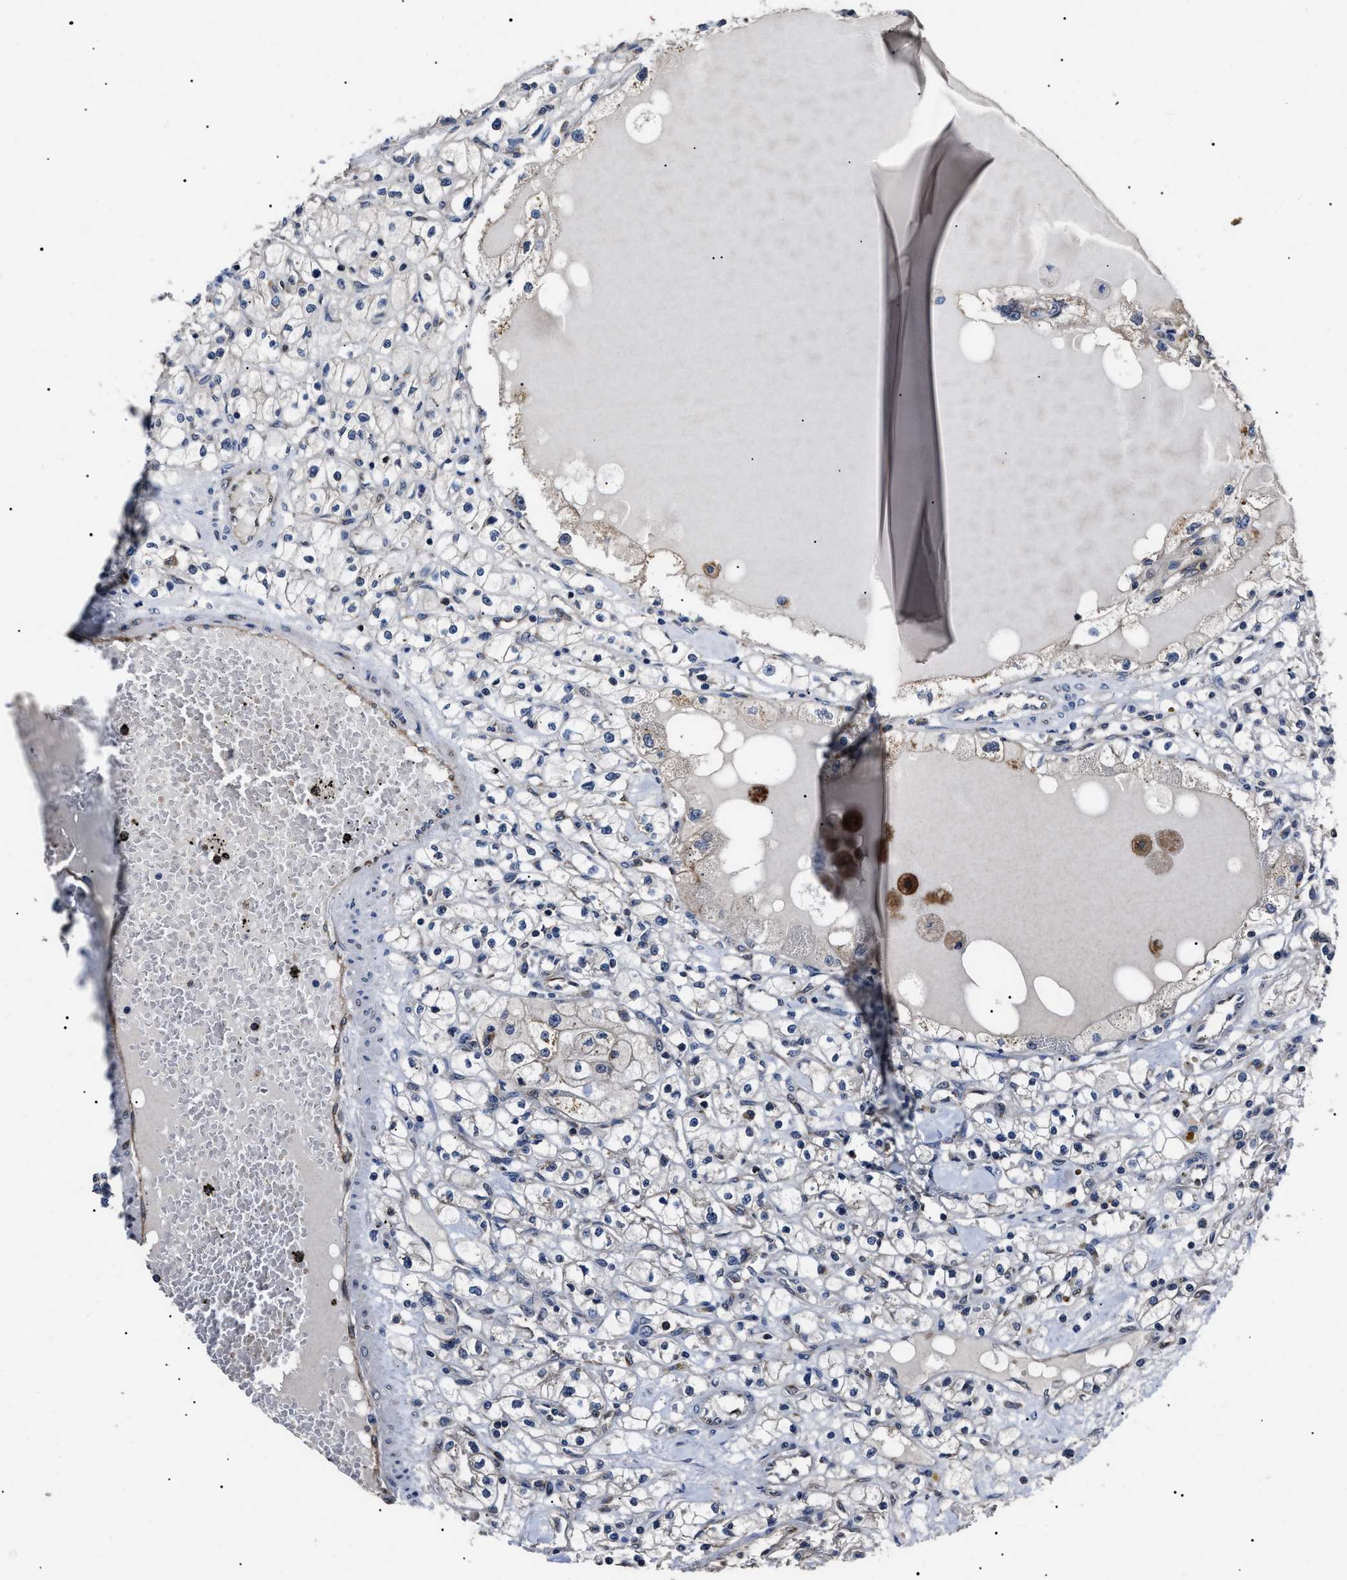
{"staining": {"intensity": "negative", "quantity": "none", "location": "none"}, "tissue": "renal cancer", "cell_type": "Tumor cells", "image_type": "cancer", "snomed": [{"axis": "morphology", "description": "Adenocarcinoma, NOS"}, {"axis": "topography", "description": "Kidney"}], "caption": "High magnification brightfield microscopy of adenocarcinoma (renal) stained with DAB (3,3'-diaminobenzidine) (brown) and counterstained with hematoxylin (blue): tumor cells show no significant expression.", "gene": "CCT8", "patient": {"sex": "male", "age": 56}}